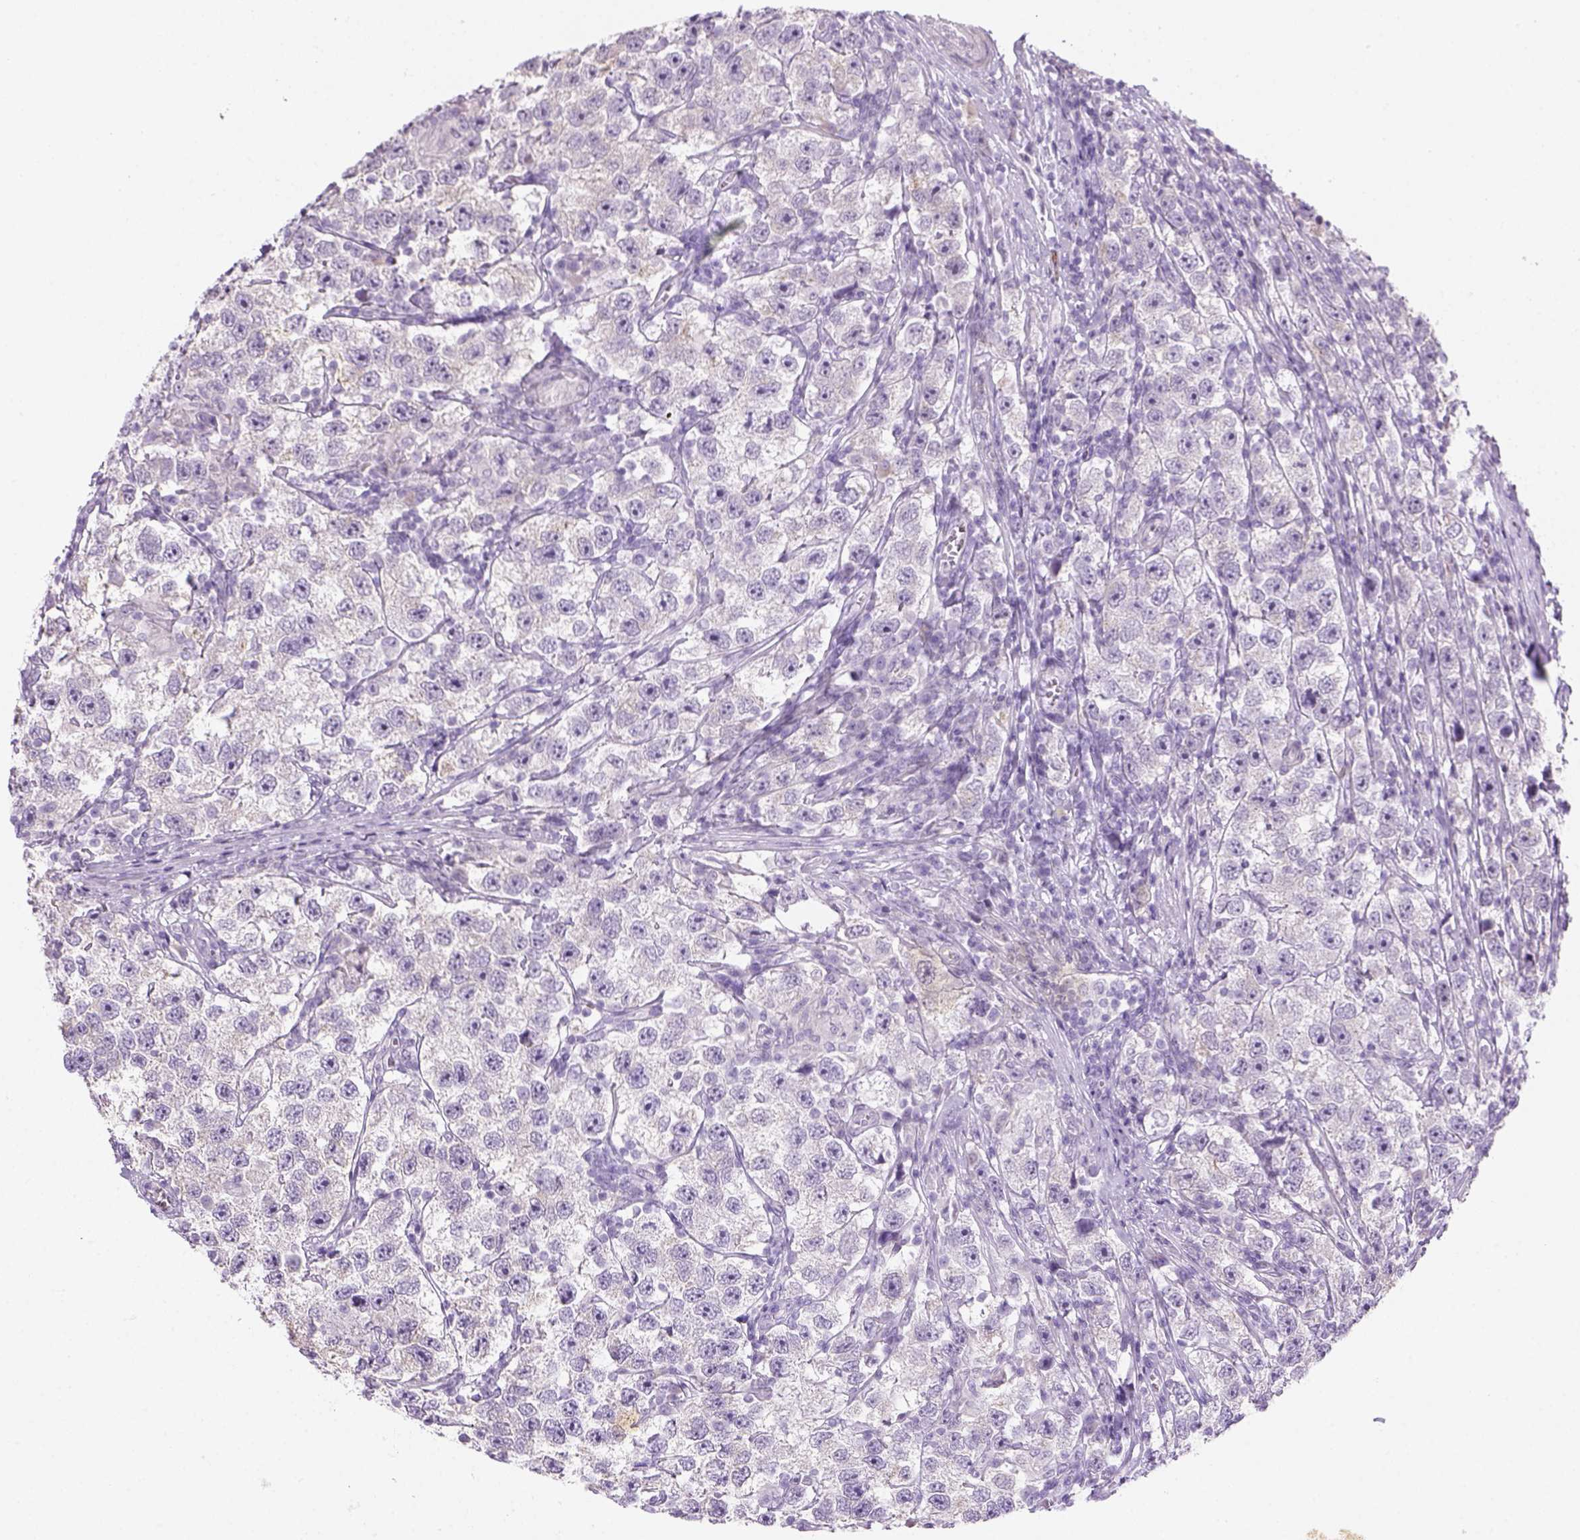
{"staining": {"intensity": "negative", "quantity": "none", "location": "none"}, "tissue": "testis cancer", "cell_type": "Tumor cells", "image_type": "cancer", "snomed": [{"axis": "morphology", "description": "Seminoma, NOS"}, {"axis": "topography", "description": "Testis"}], "caption": "Protein analysis of testis cancer (seminoma) reveals no significant positivity in tumor cells.", "gene": "CACNB1", "patient": {"sex": "male", "age": 26}}